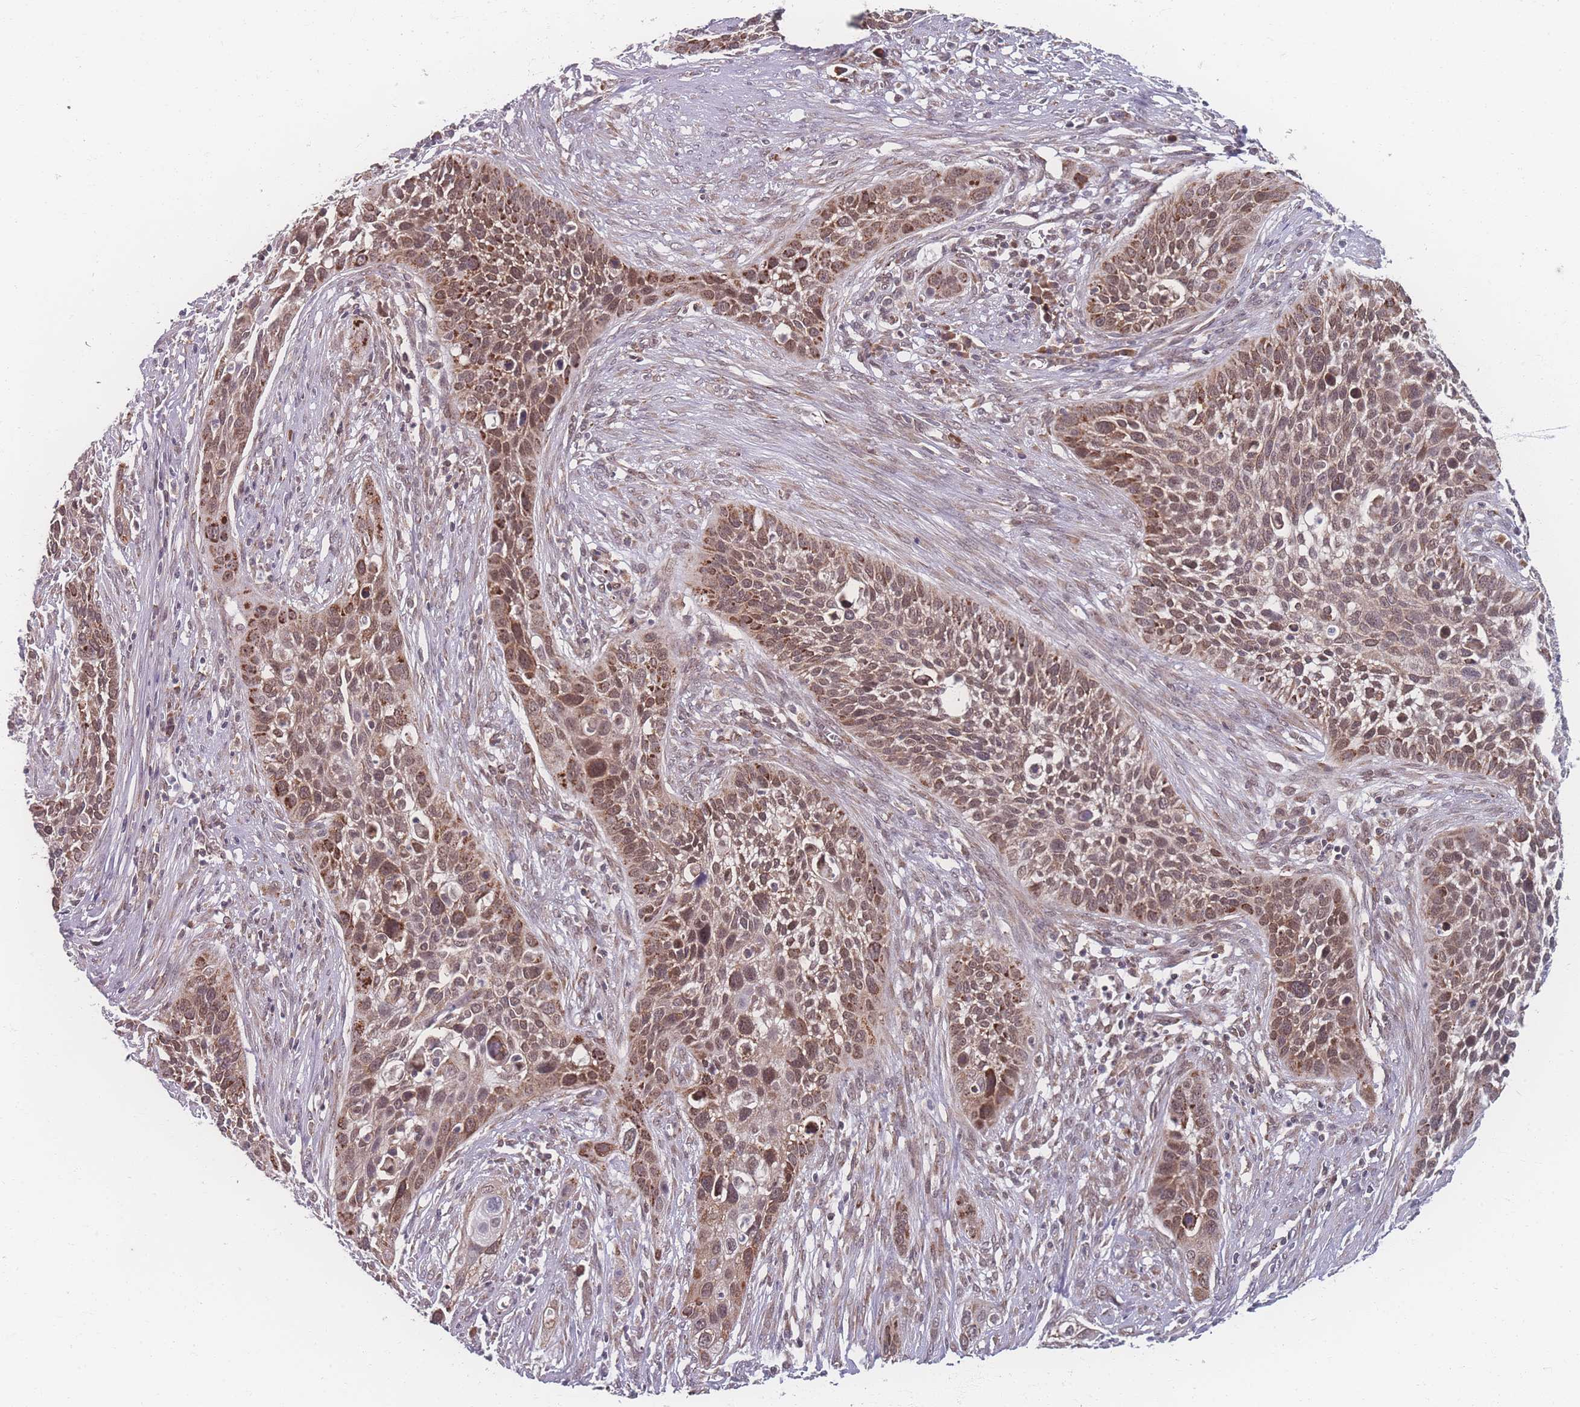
{"staining": {"intensity": "moderate", "quantity": "25%-75%", "location": "cytoplasmic/membranous,nuclear"}, "tissue": "cervical cancer", "cell_type": "Tumor cells", "image_type": "cancer", "snomed": [{"axis": "morphology", "description": "Squamous cell carcinoma, NOS"}, {"axis": "topography", "description": "Cervix"}], "caption": "Immunohistochemical staining of human cervical cancer demonstrates medium levels of moderate cytoplasmic/membranous and nuclear protein positivity in approximately 25%-75% of tumor cells.", "gene": "ZC3H13", "patient": {"sex": "female", "age": 34}}